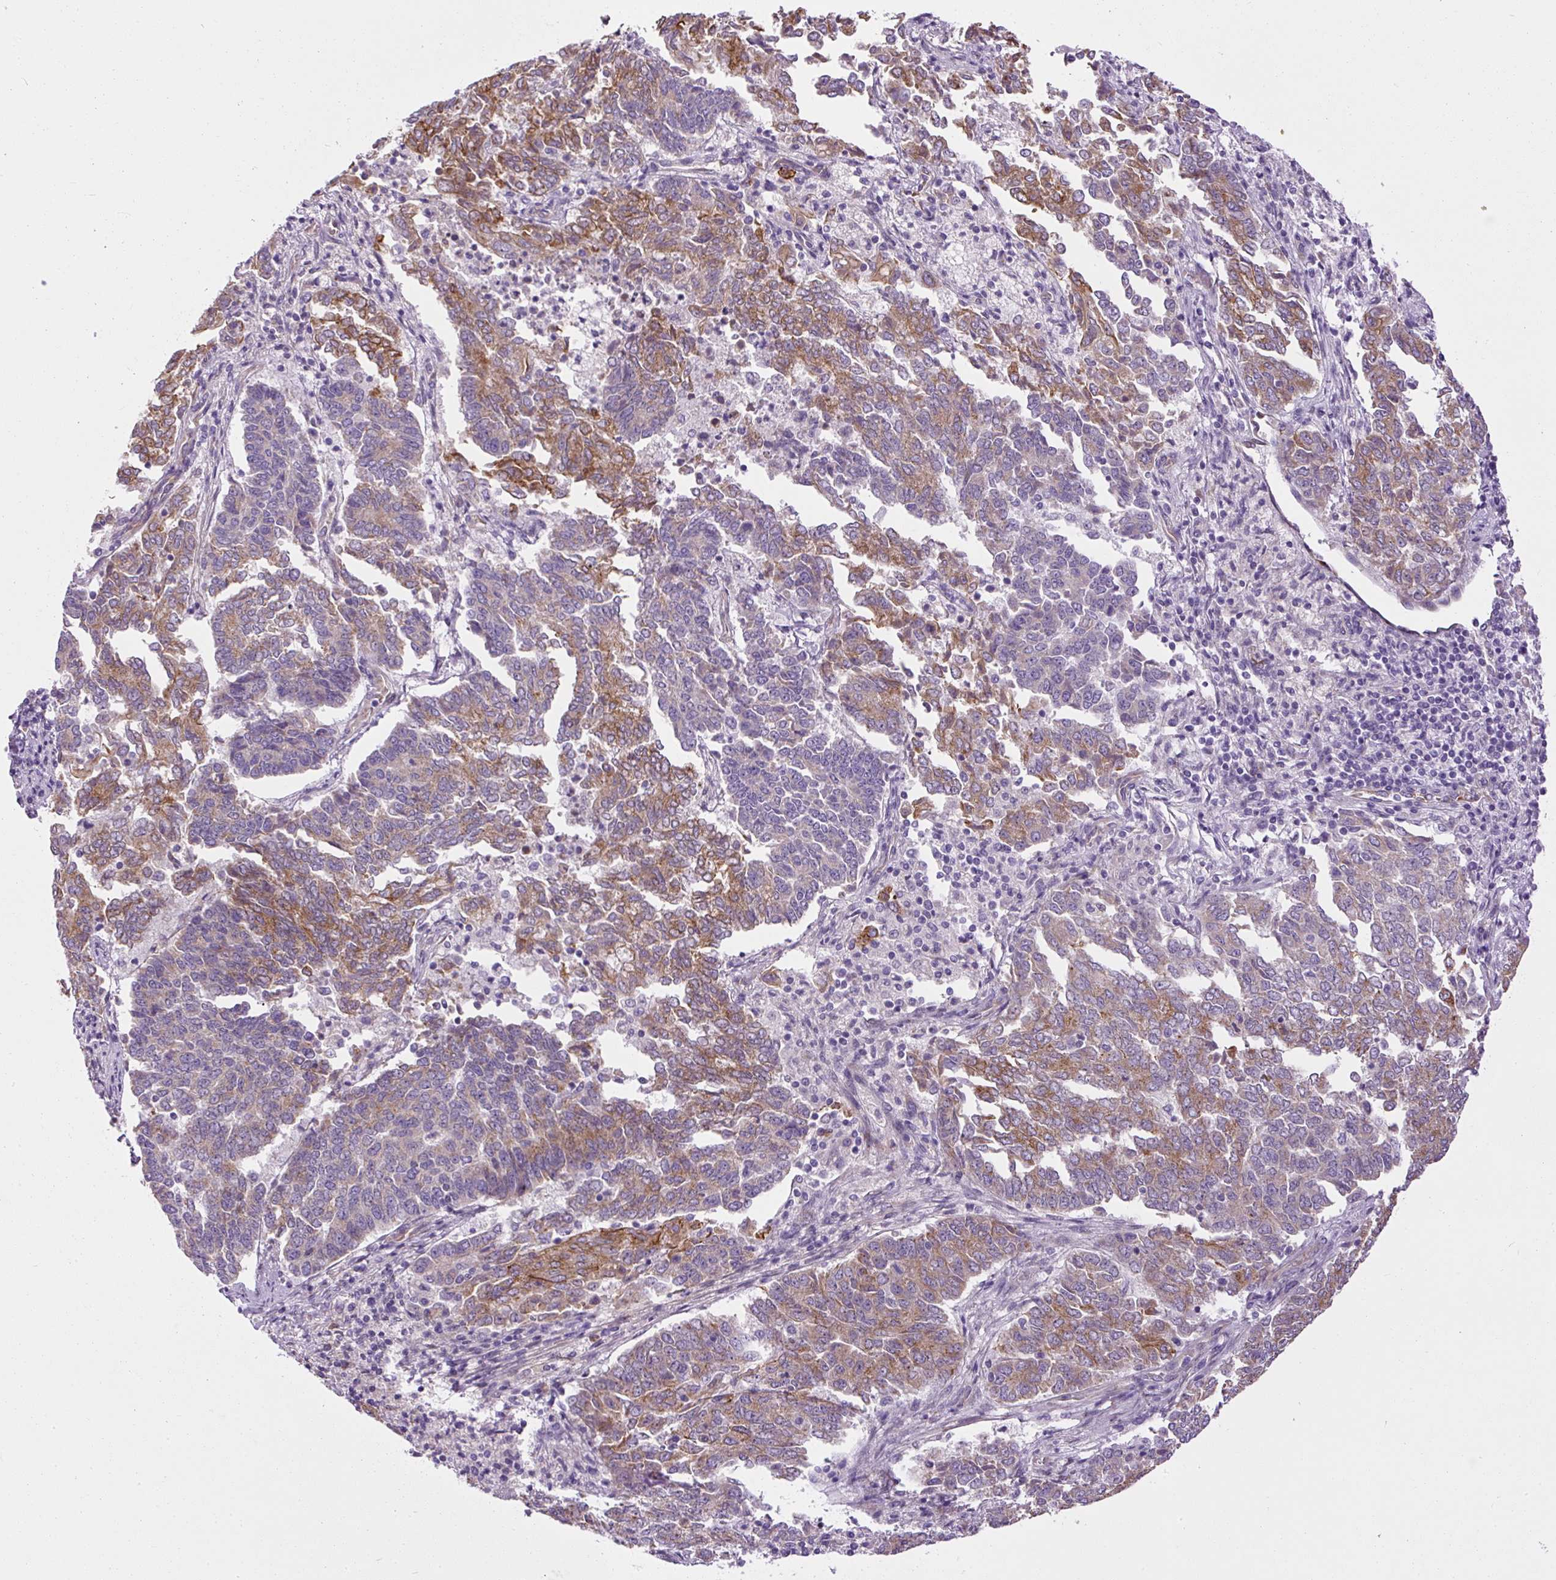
{"staining": {"intensity": "moderate", "quantity": "25%-75%", "location": "cytoplasmic/membranous"}, "tissue": "endometrial cancer", "cell_type": "Tumor cells", "image_type": "cancer", "snomed": [{"axis": "morphology", "description": "Adenocarcinoma, NOS"}, {"axis": "topography", "description": "Endometrium"}], "caption": "Immunohistochemical staining of human endometrial cancer displays moderate cytoplasmic/membranous protein expression in approximately 25%-75% of tumor cells.", "gene": "FAM149A", "patient": {"sex": "female", "age": 80}}